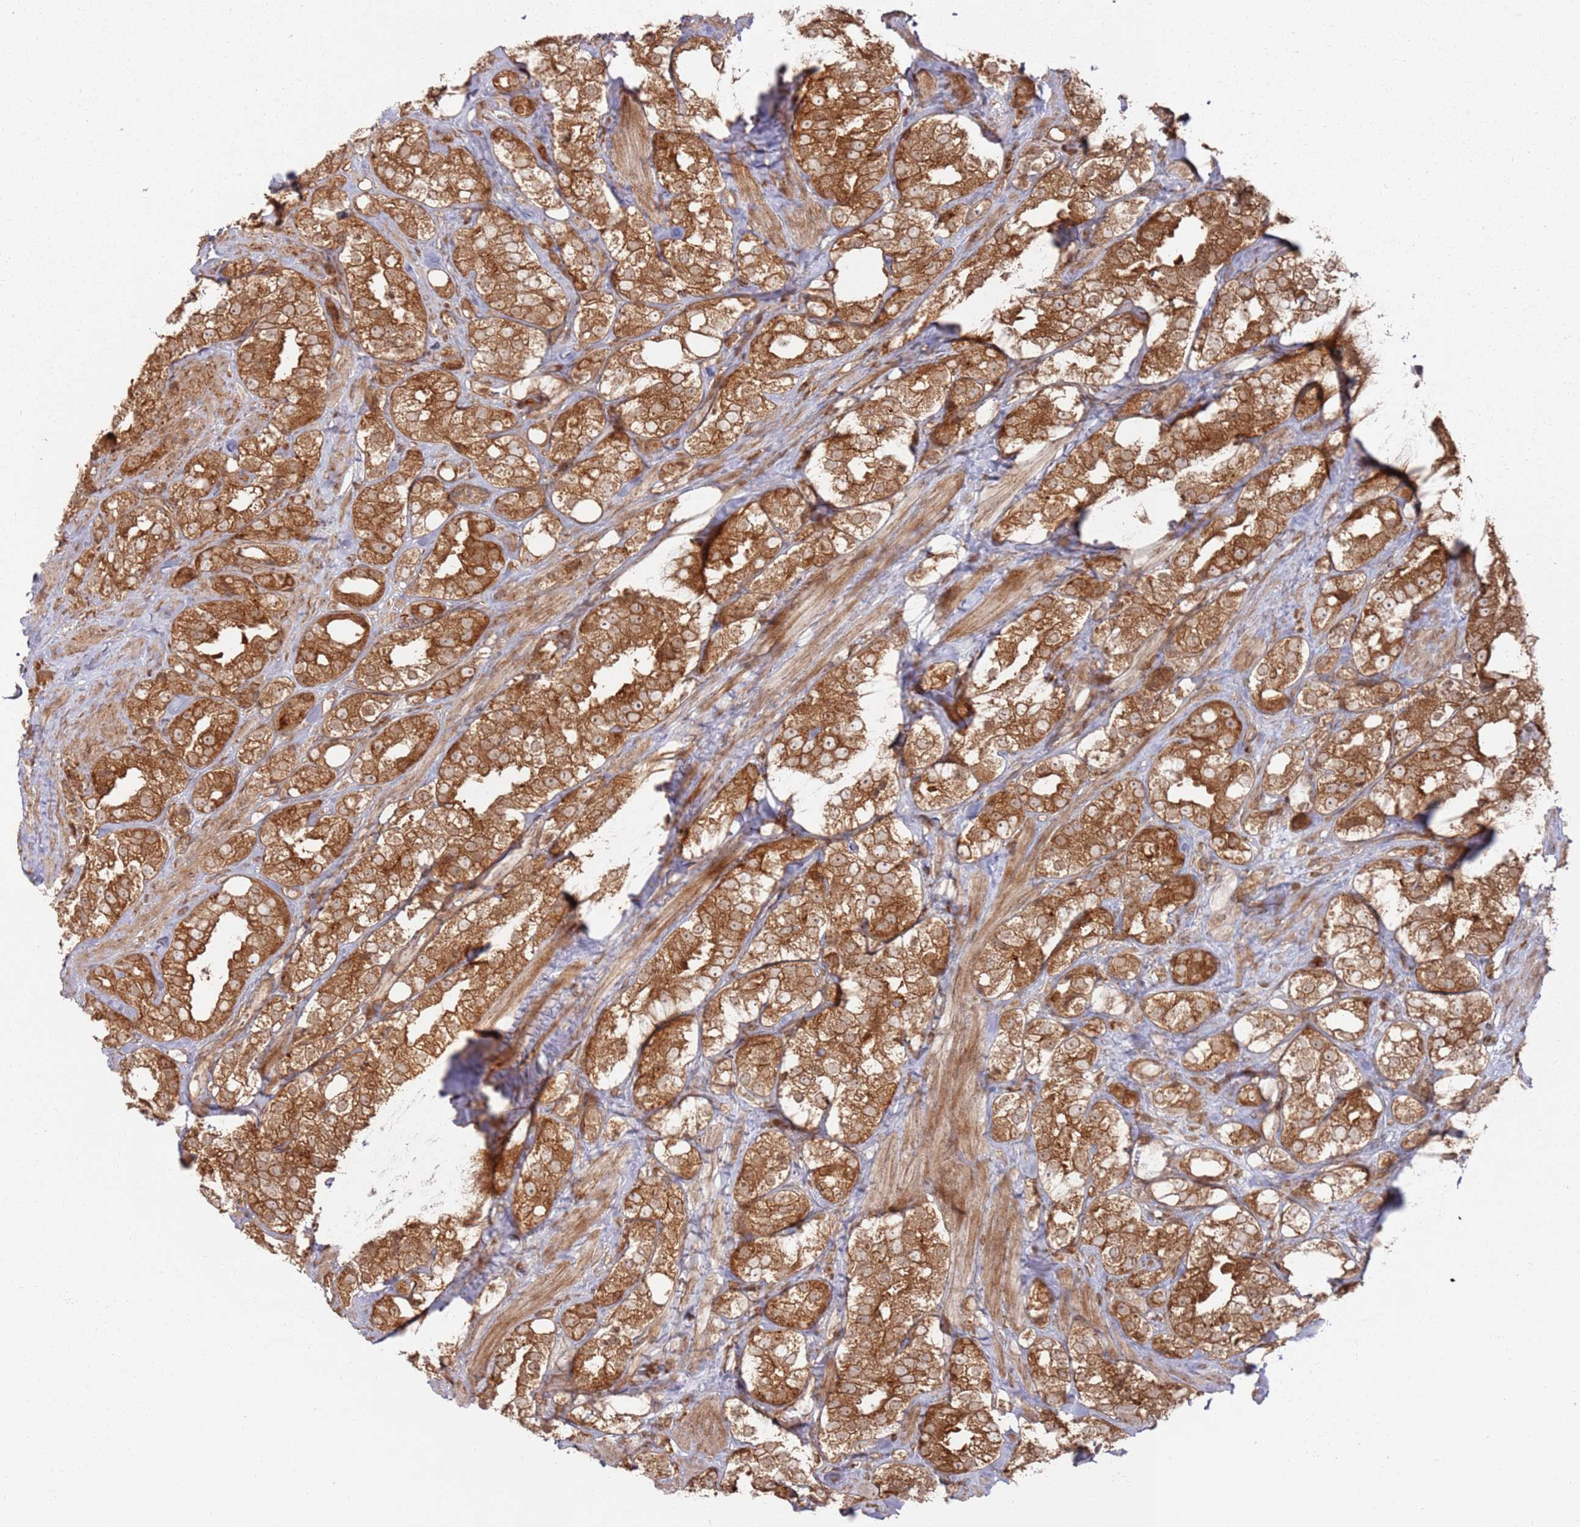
{"staining": {"intensity": "moderate", "quantity": ">75%", "location": "cytoplasmic/membranous"}, "tissue": "prostate cancer", "cell_type": "Tumor cells", "image_type": "cancer", "snomed": [{"axis": "morphology", "description": "Adenocarcinoma, NOS"}, {"axis": "topography", "description": "Prostate"}], "caption": "Prostate cancer (adenocarcinoma) was stained to show a protein in brown. There is medium levels of moderate cytoplasmic/membranous positivity in about >75% of tumor cells.", "gene": "PIH1D1", "patient": {"sex": "male", "age": 79}}